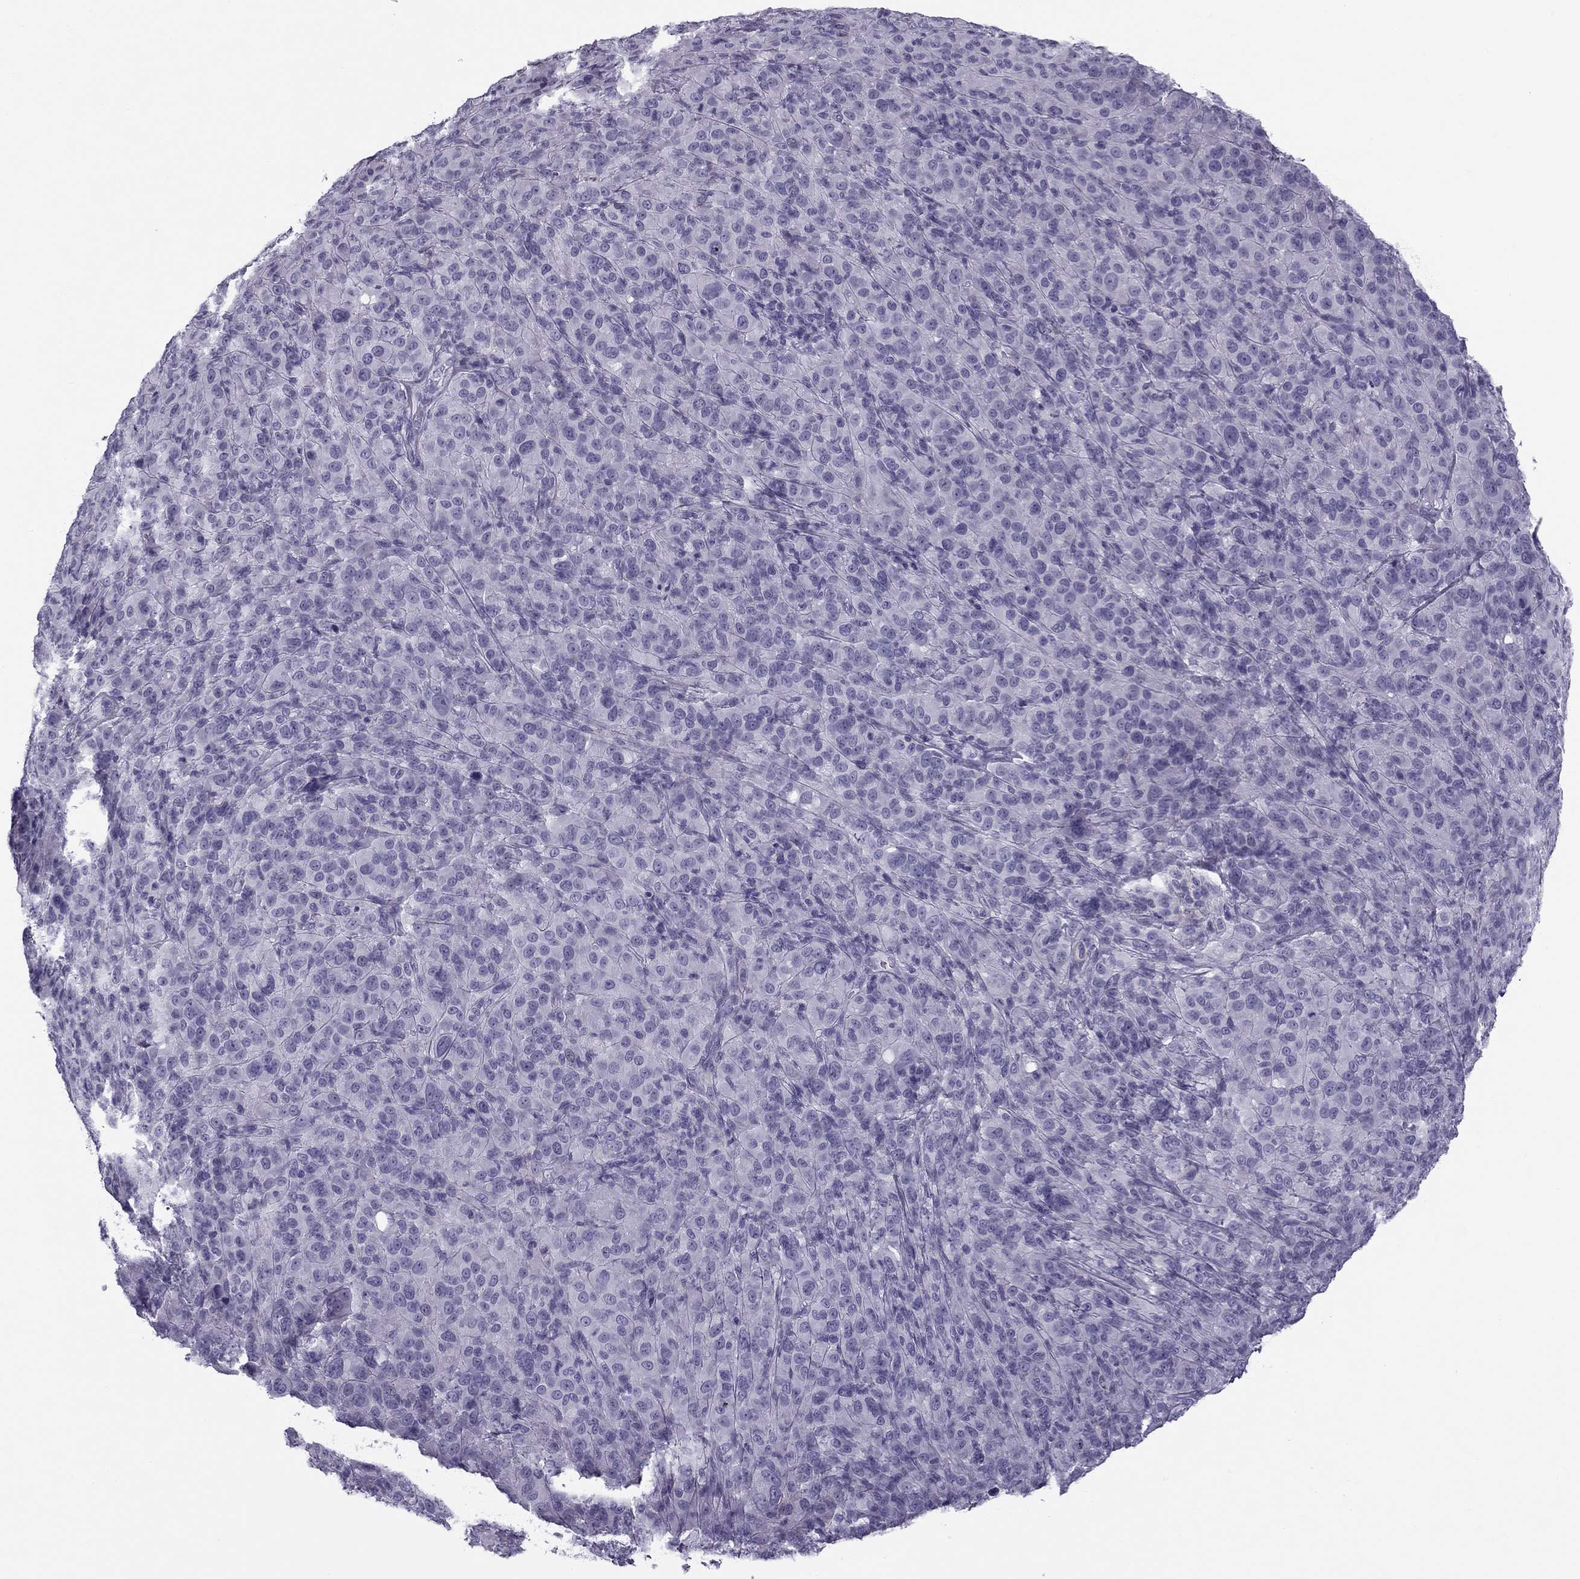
{"staining": {"intensity": "negative", "quantity": "none", "location": "none"}, "tissue": "melanoma", "cell_type": "Tumor cells", "image_type": "cancer", "snomed": [{"axis": "morphology", "description": "Malignant melanoma, NOS"}, {"axis": "topography", "description": "Skin"}], "caption": "IHC photomicrograph of neoplastic tissue: melanoma stained with DAB (3,3'-diaminobenzidine) exhibits no significant protein staining in tumor cells. (DAB immunohistochemistry, high magnification).", "gene": "MC5R", "patient": {"sex": "female", "age": 87}}